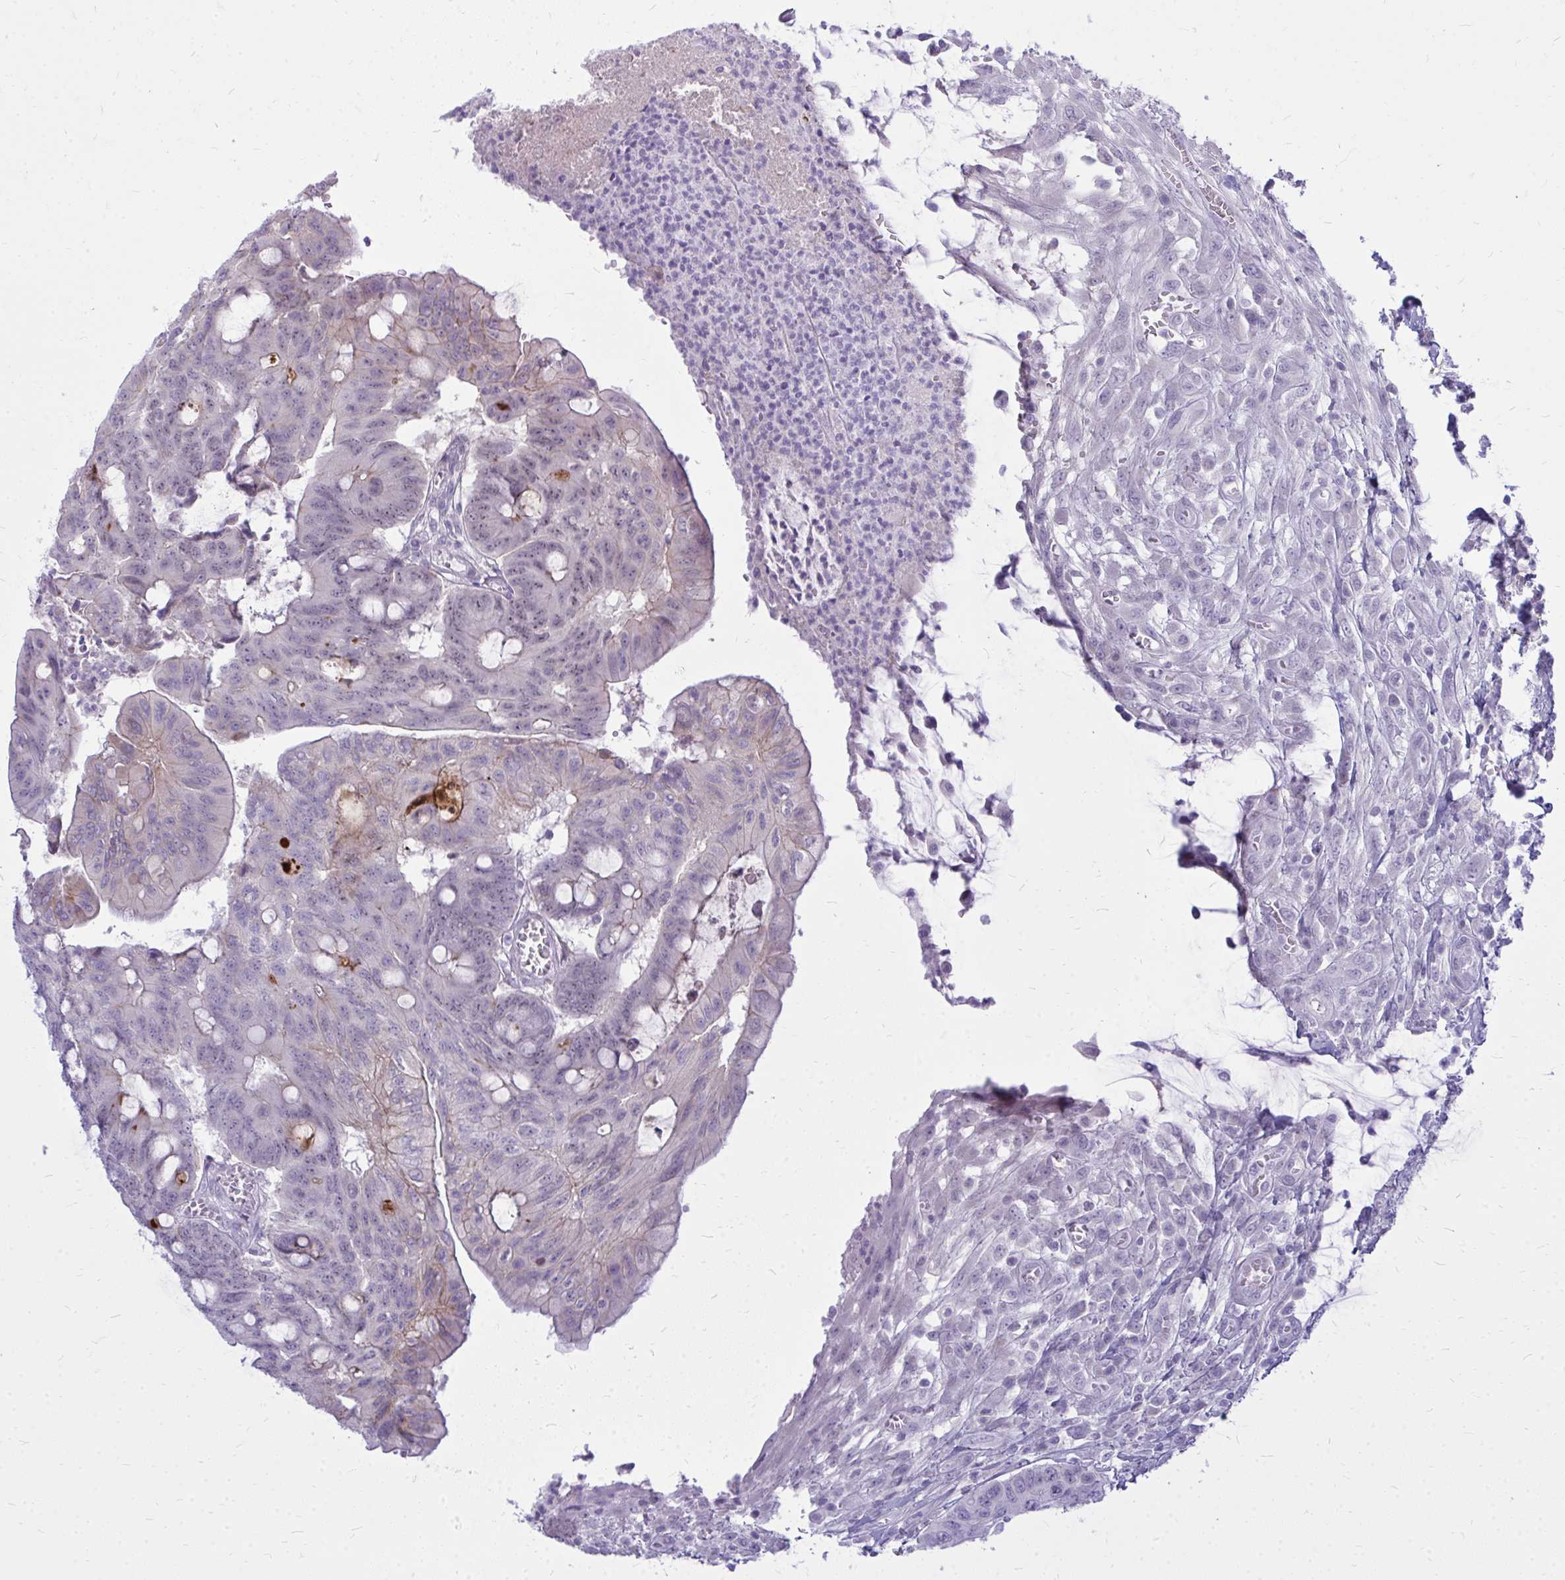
{"staining": {"intensity": "weak", "quantity": "<25%", "location": "cytoplasmic/membranous,nuclear"}, "tissue": "colorectal cancer", "cell_type": "Tumor cells", "image_type": "cancer", "snomed": [{"axis": "morphology", "description": "Adenocarcinoma, NOS"}, {"axis": "topography", "description": "Colon"}], "caption": "Immunohistochemistry of colorectal cancer (adenocarcinoma) demonstrates no positivity in tumor cells.", "gene": "ZSCAN25", "patient": {"sex": "male", "age": 65}}